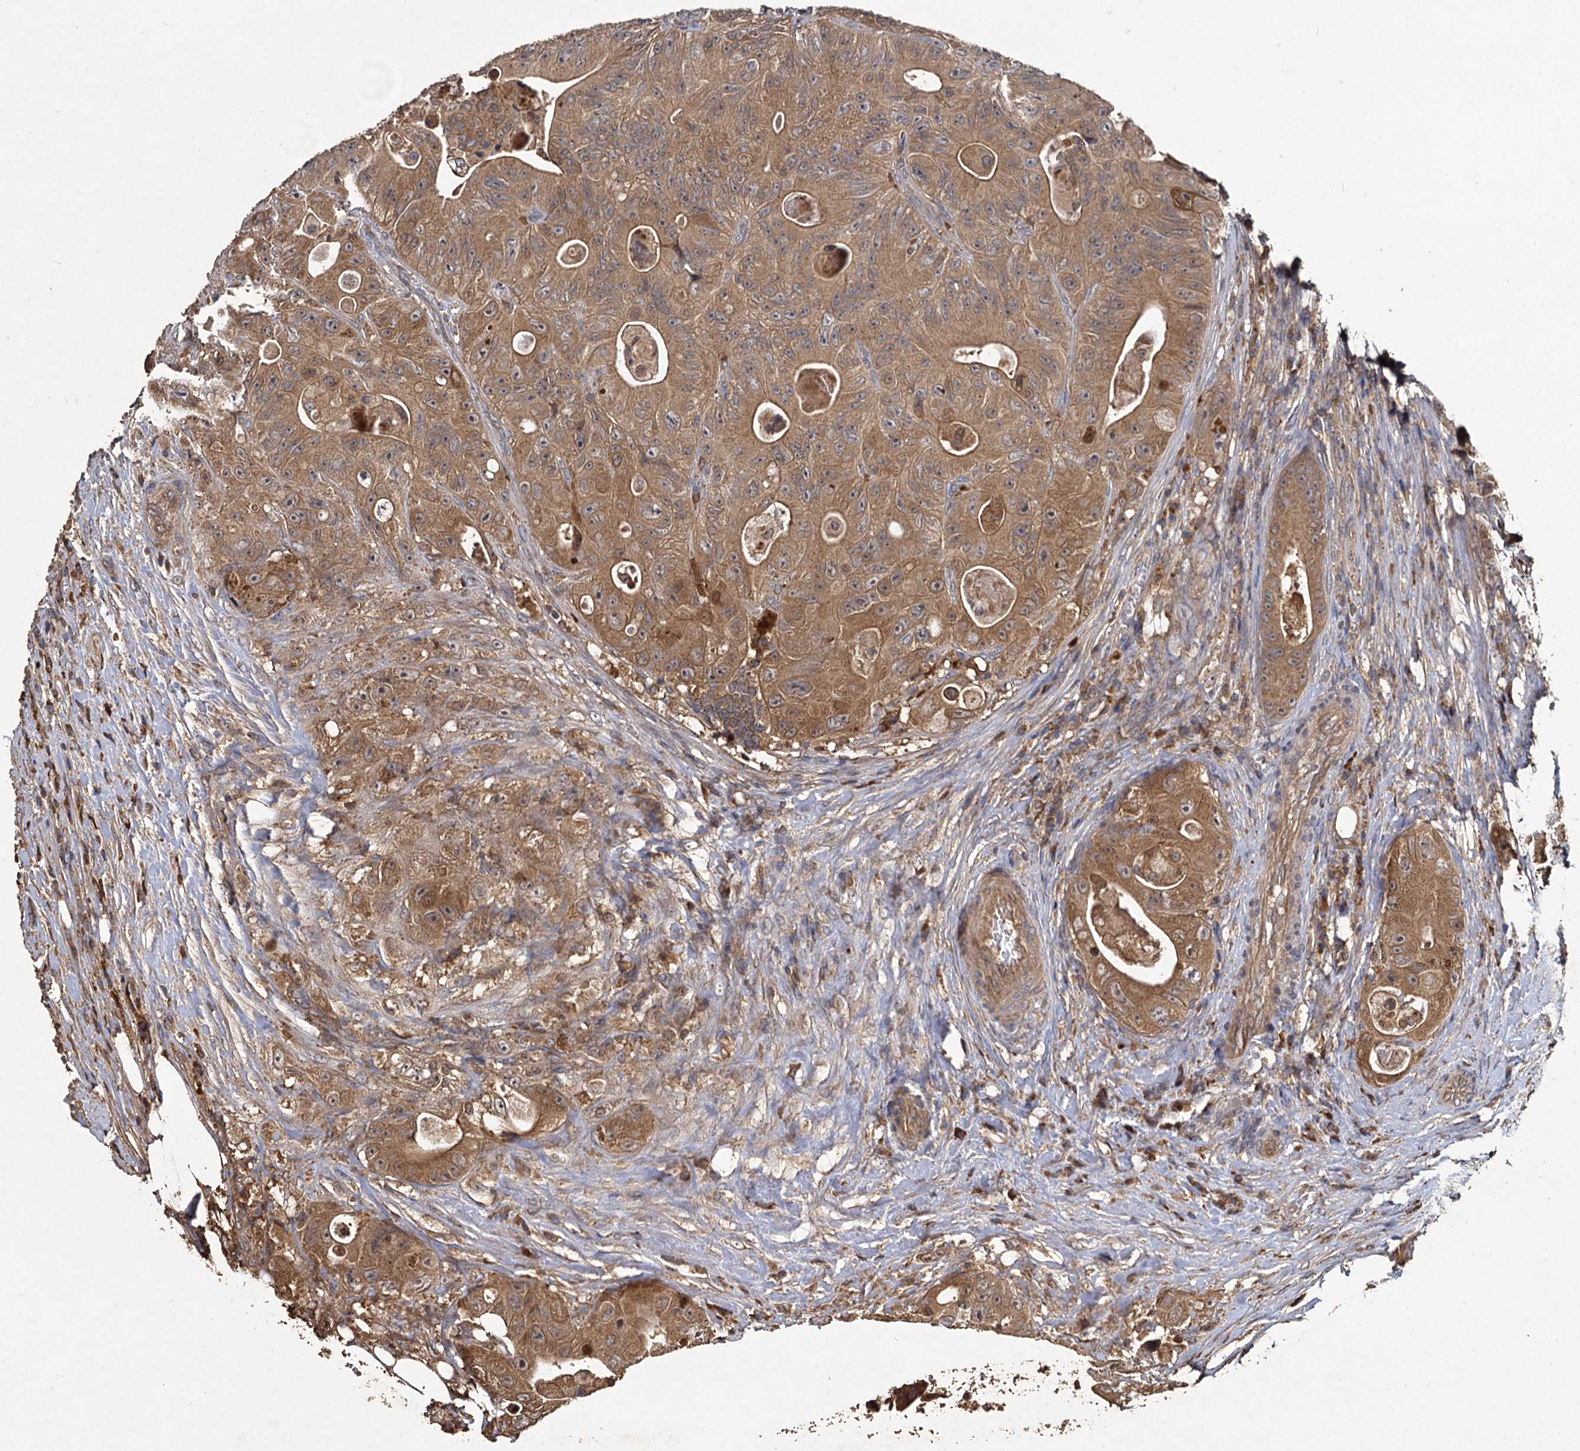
{"staining": {"intensity": "moderate", "quantity": ">75%", "location": "cytoplasmic/membranous"}, "tissue": "colorectal cancer", "cell_type": "Tumor cells", "image_type": "cancer", "snomed": [{"axis": "morphology", "description": "Adenocarcinoma, NOS"}, {"axis": "topography", "description": "Colon"}], "caption": "Tumor cells display medium levels of moderate cytoplasmic/membranous staining in about >75% of cells in colorectal adenocarcinoma.", "gene": "GCLC", "patient": {"sex": "female", "age": 46}}